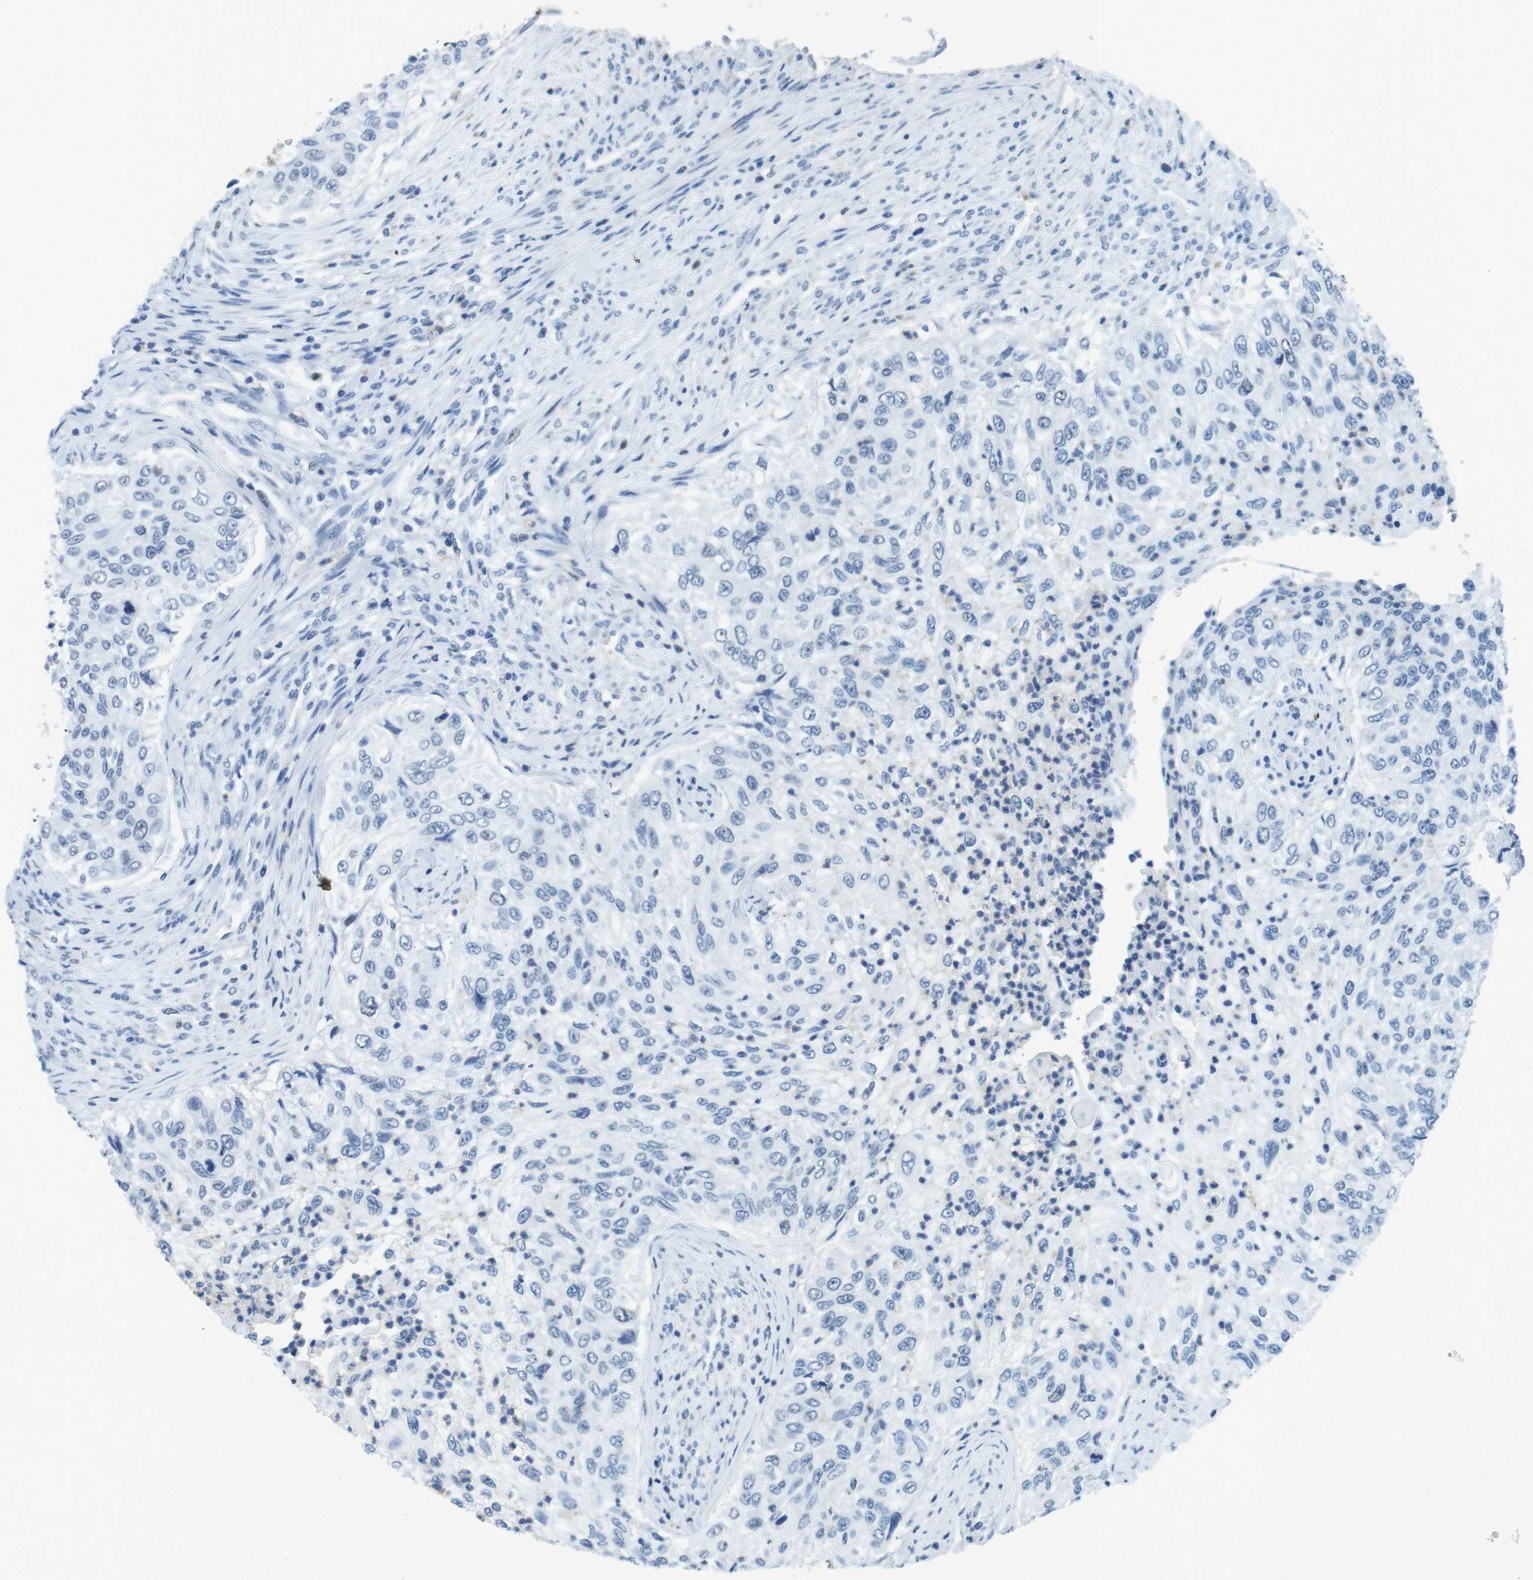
{"staining": {"intensity": "negative", "quantity": "none", "location": "none"}, "tissue": "urothelial cancer", "cell_type": "Tumor cells", "image_type": "cancer", "snomed": [{"axis": "morphology", "description": "Urothelial carcinoma, High grade"}, {"axis": "topography", "description": "Urinary bladder"}], "caption": "Immunohistochemistry (IHC) of high-grade urothelial carcinoma reveals no expression in tumor cells.", "gene": "CTAG1B", "patient": {"sex": "female", "age": 60}}